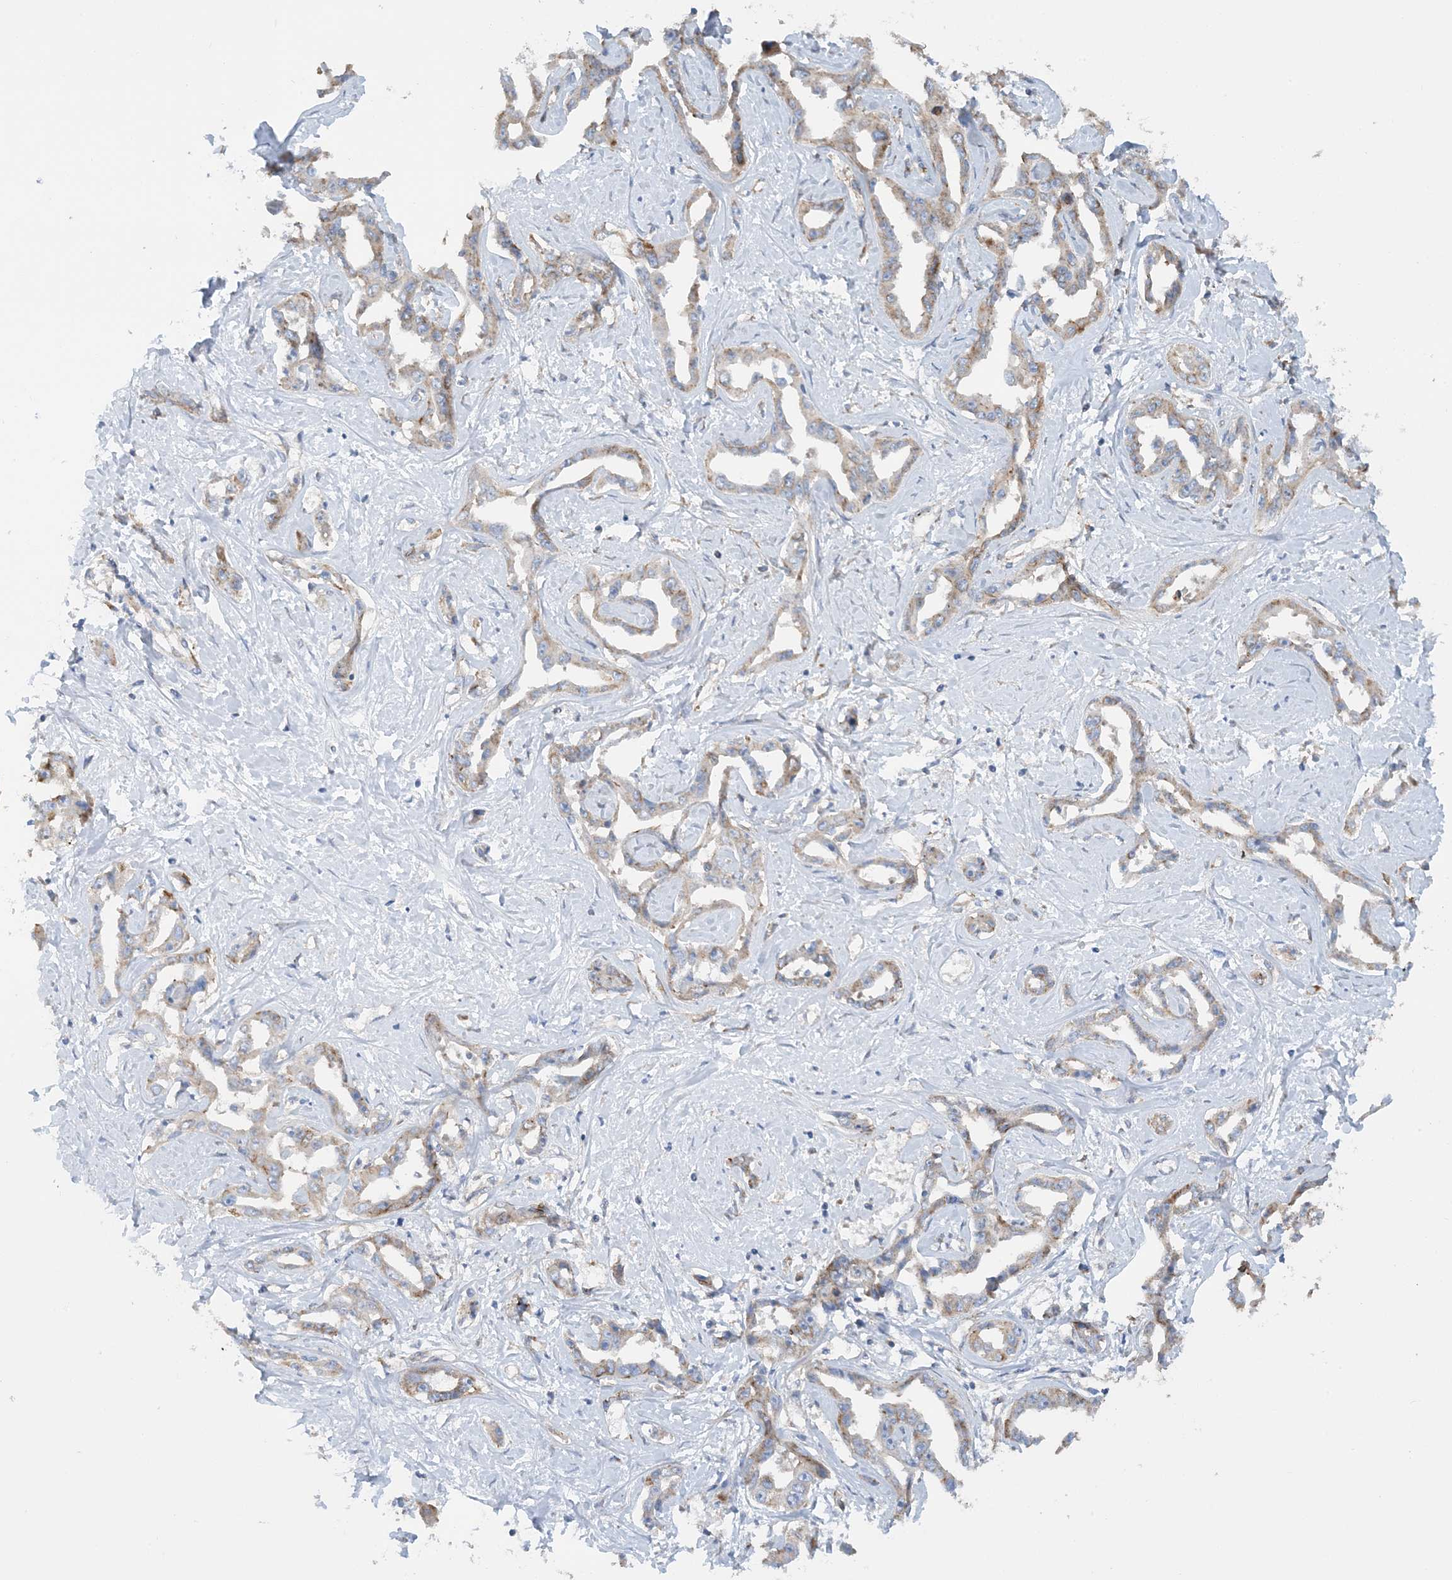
{"staining": {"intensity": "moderate", "quantity": "25%-75%", "location": "cytoplasmic/membranous"}, "tissue": "liver cancer", "cell_type": "Tumor cells", "image_type": "cancer", "snomed": [{"axis": "morphology", "description": "Cholangiocarcinoma"}, {"axis": "topography", "description": "Liver"}], "caption": "This is a micrograph of immunohistochemistry staining of liver cancer, which shows moderate positivity in the cytoplasmic/membranous of tumor cells.", "gene": "CALHM5", "patient": {"sex": "male", "age": 59}}